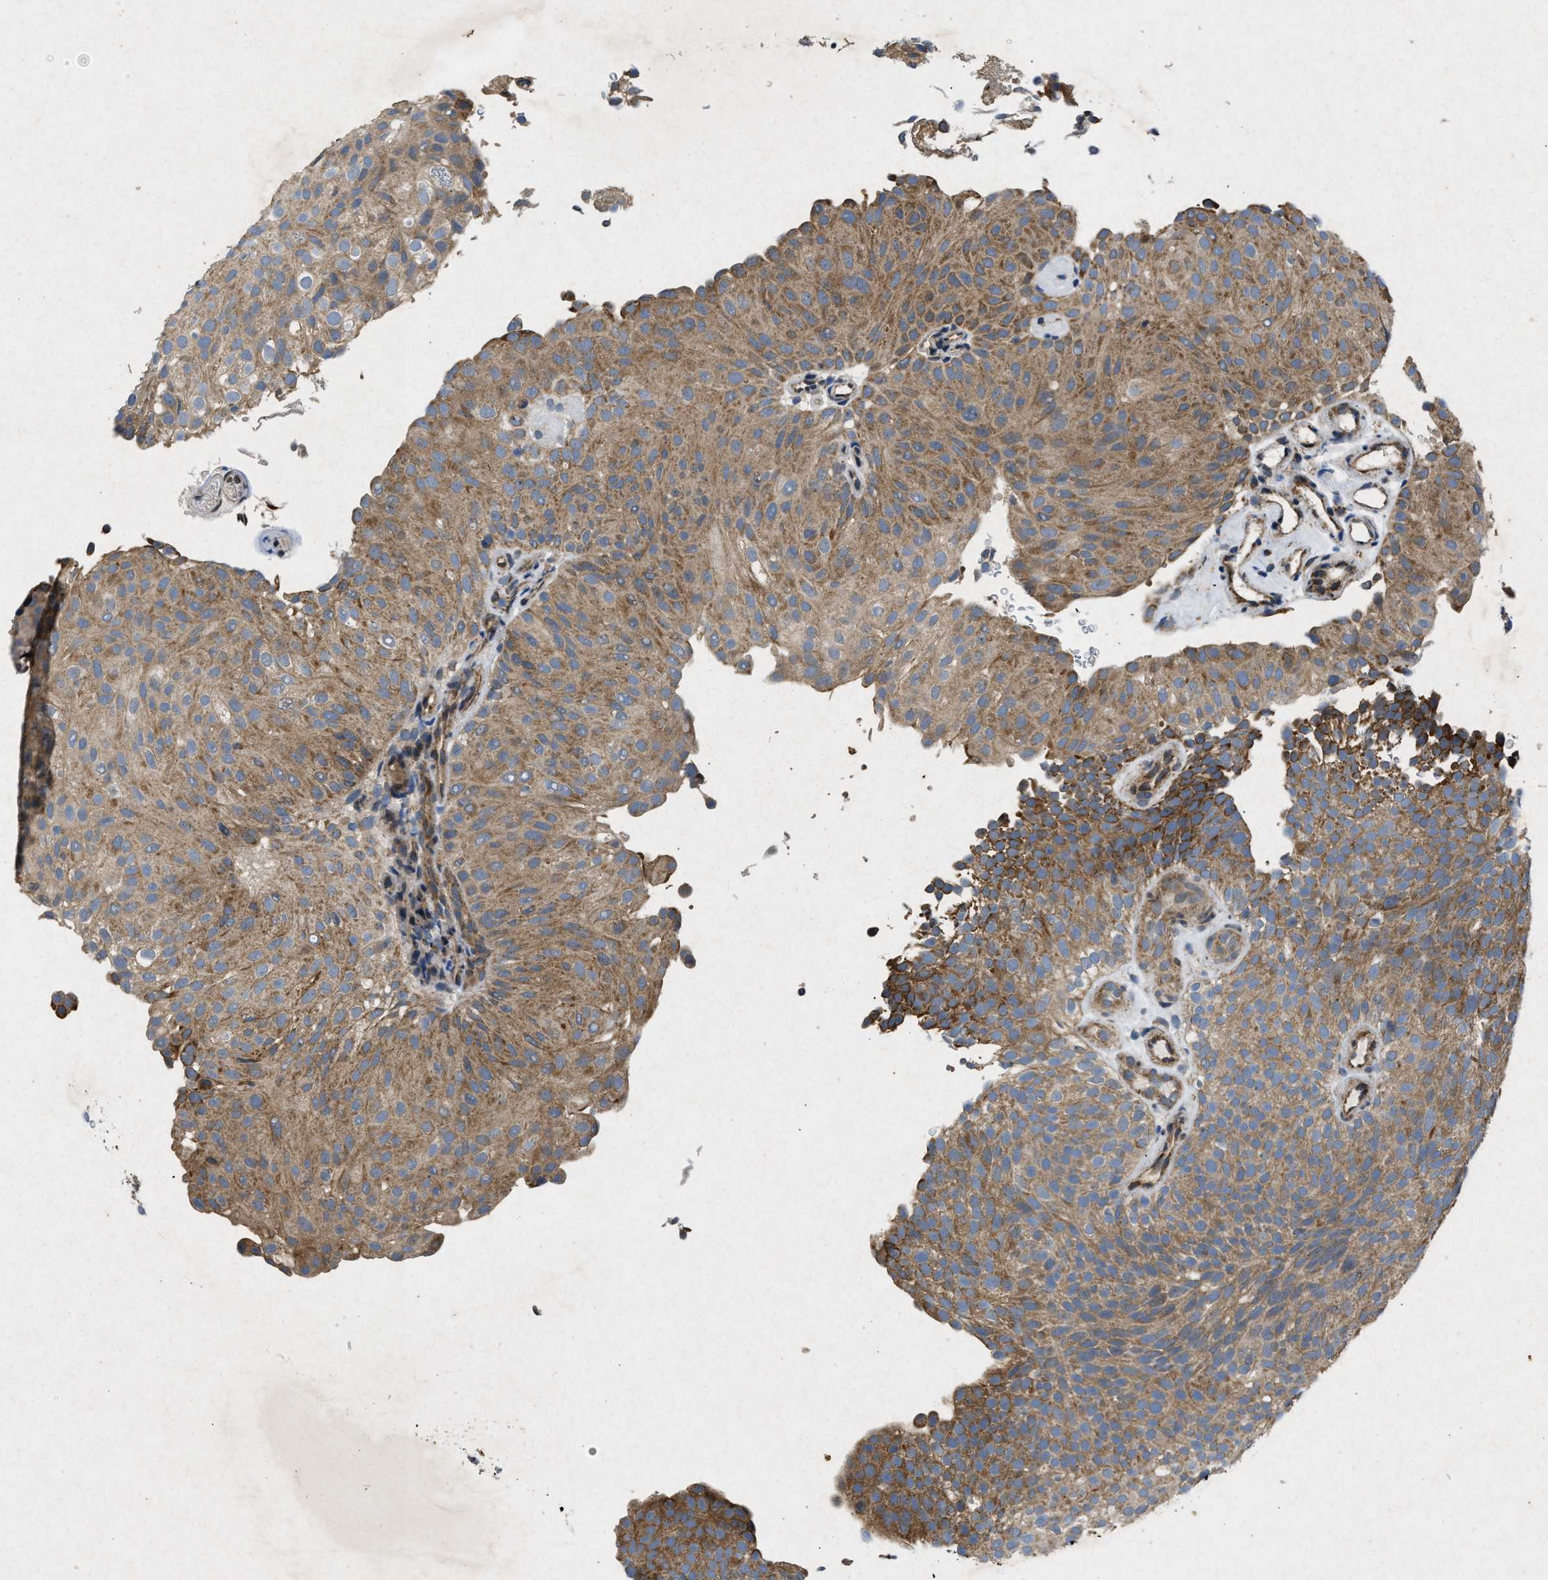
{"staining": {"intensity": "moderate", "quantity": ">75%", "location": "cytoplasmic/membranous"}, "tissue": "urothelial cancer", "cell_type": "Tumor cells", "image_type": "cancer", "snomed": [{"axis": "morphology", "description": "Urothelial carcinoma, Low grade"}, {"axis": "topography", "description": "Urinary bladder"}], "caption": "Immunohistochemical staining of human low-grade urothelial carcinoma exhibits moderate cytoplasmic/membranous protein positivity in approximately >75% of tumor cells.", "gene": "PRKG2", "patient": {"sex": "male", "age": 78}}